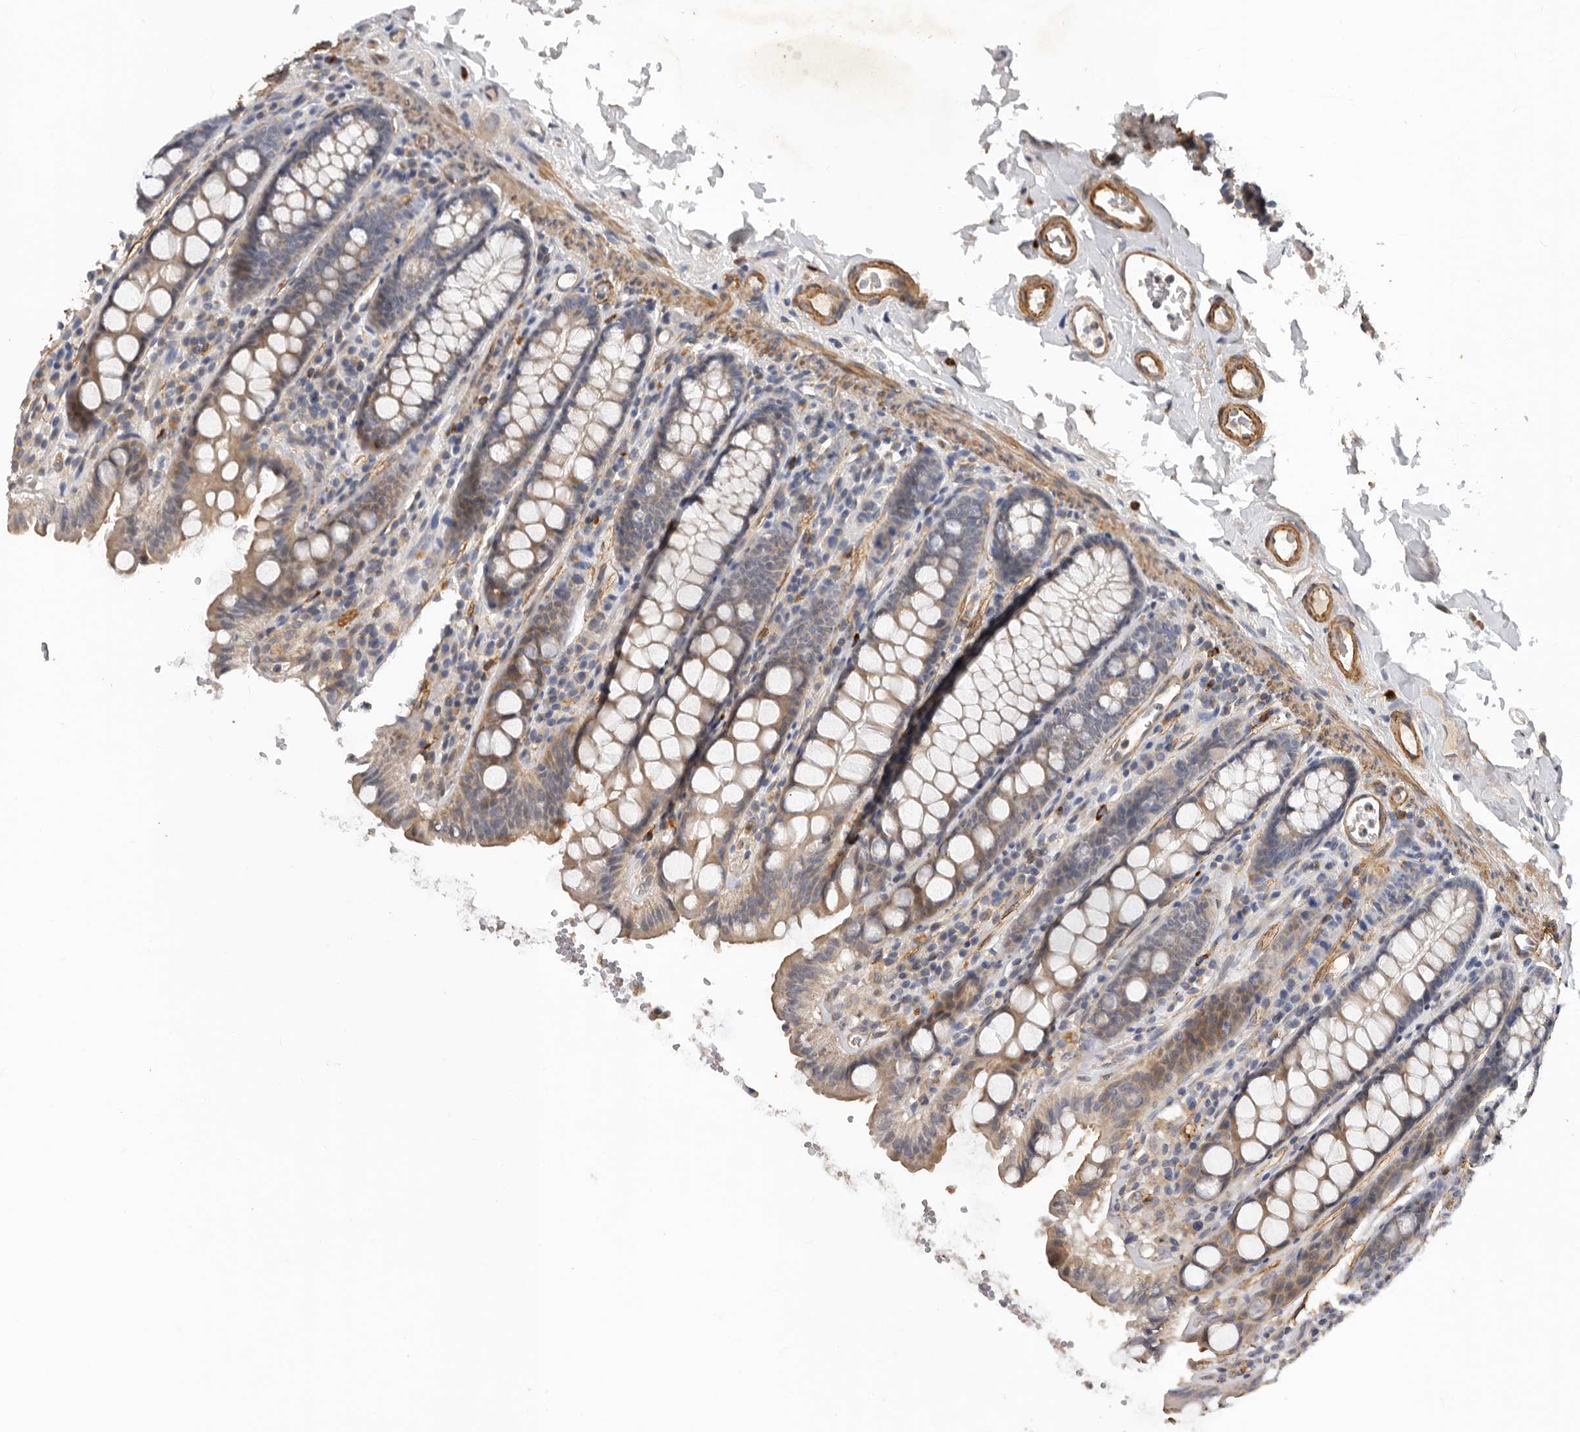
{"staining": {"intensity": "moderate", "quantity": ">75%", "location": "cytoplasmic/membranous"}, "tissue": "colon", "cell_type": "Endothelial cells", "image_type": "normal", "snomed": [{"axis": "morphology", "description": "Normal tissue, NOS"}, {"axis": "topography", "description": "Colon"}, {"axis": "topography", "description": "Peripheral nerve tissue"}], "caption": "Immunohistochemistry of benign colon reveals medium levels of moderate cytoplasmic/membranous expression in about >75% of endothelial cells. The staining was performed using DAB to visualize the protein expression in brown, while the nuclei were stained in blue with hematoxylin (Magnification: 20x).", "gene": "RNF157", "patient": {"sex": "female", "age": 61}}